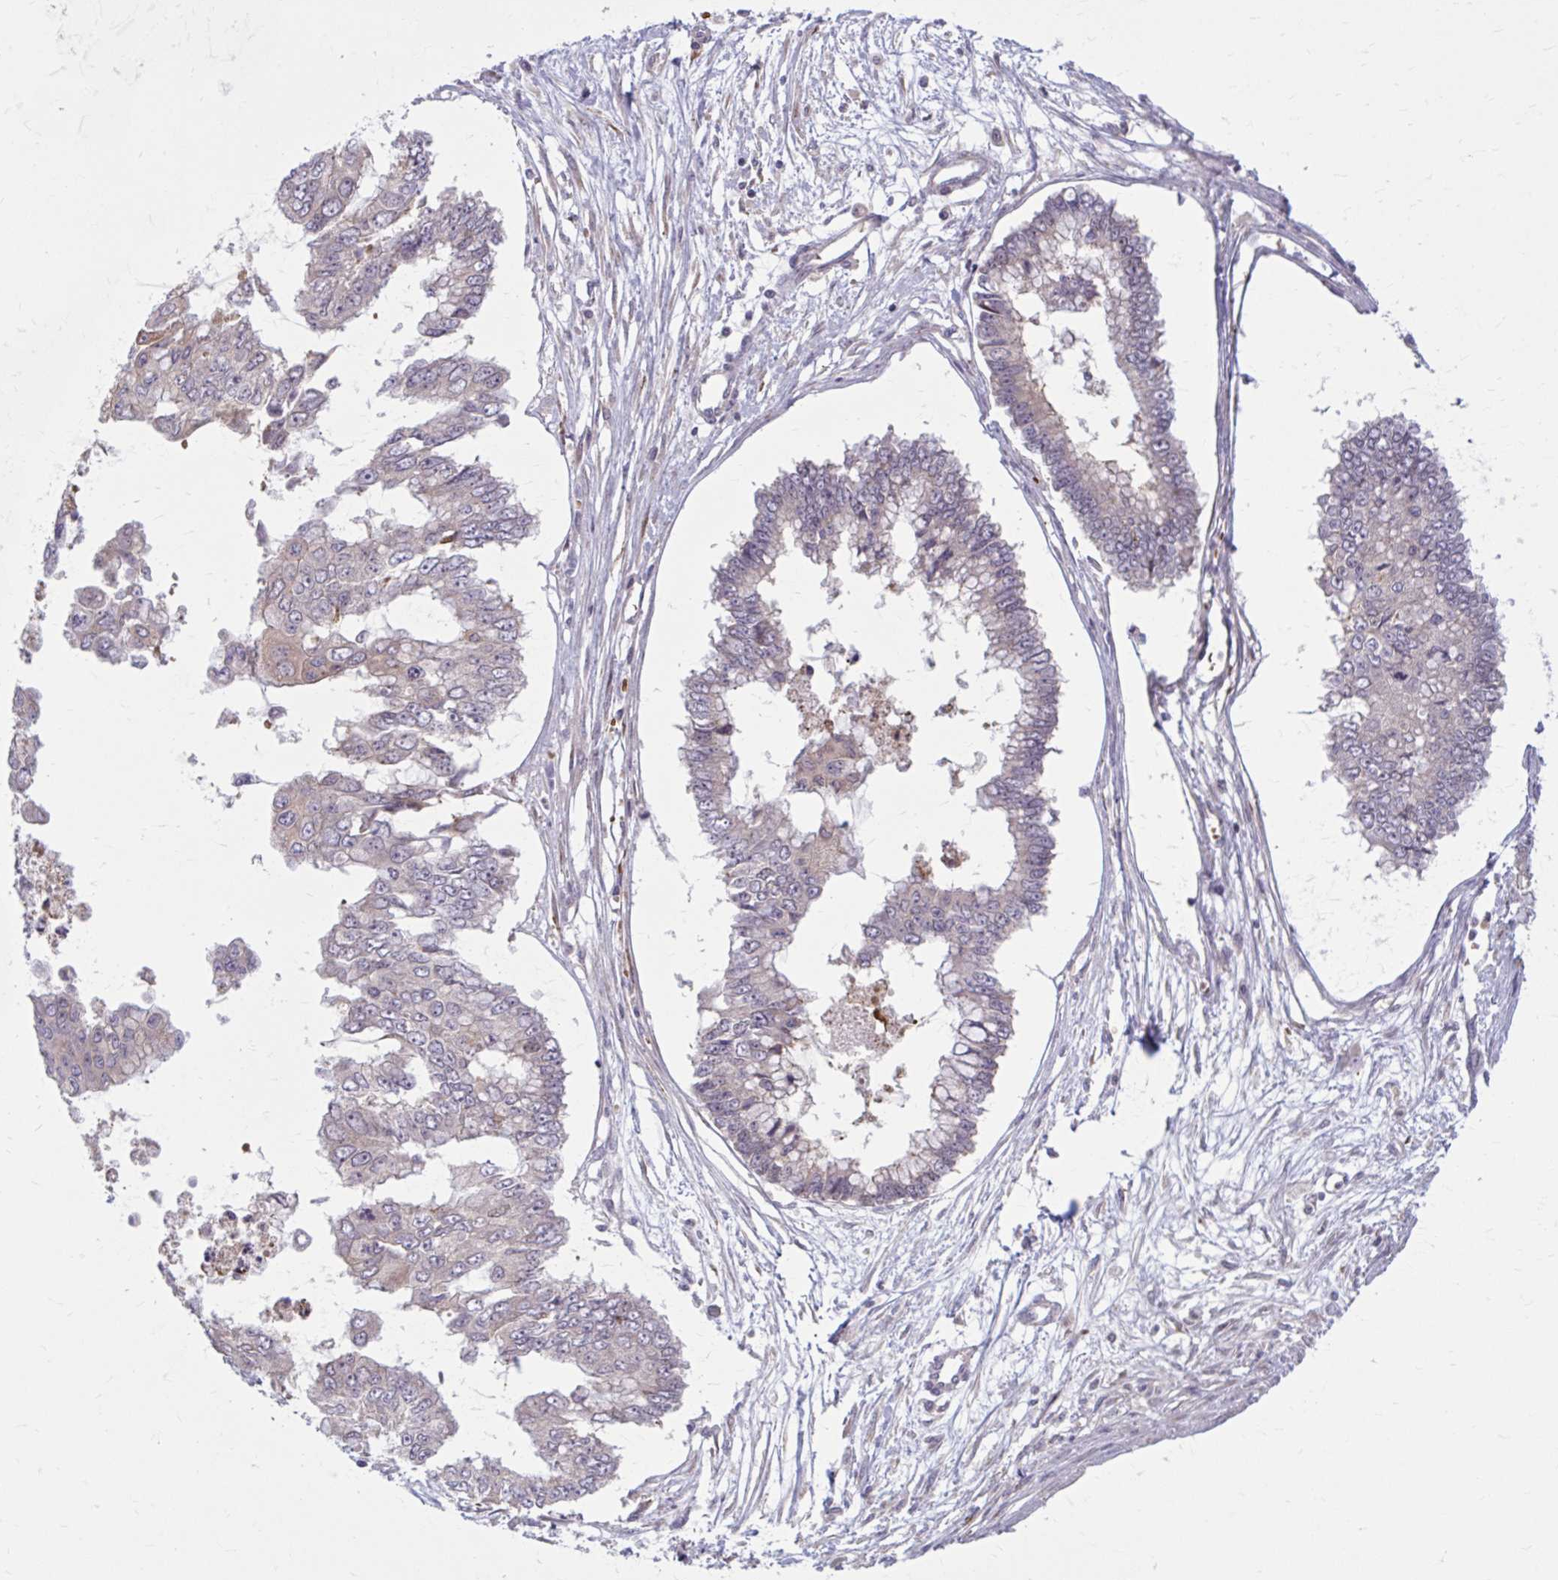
{"staining": {"intensity": "negative", "quantity": "none", "location": "none"}, "tissue": "ovarian cancer", "cell_type": "Tumor cells", "image_type": "cancer", "snomed": [{"axis": "morphology", "description": "Cystadenocarcinoma, mucinous, NOS"}, {"axis": "topography", "description": "Ovary"}], "caption": "IHC of mucinous cystadenocarcinoma (ovarian) exhibits no expression in tumor cells. (DAB (3,3'-diaminobenzidine) IHC, high magnification).", "gene": "SNF8", "patient": {"sex": "female", "age": 72}}